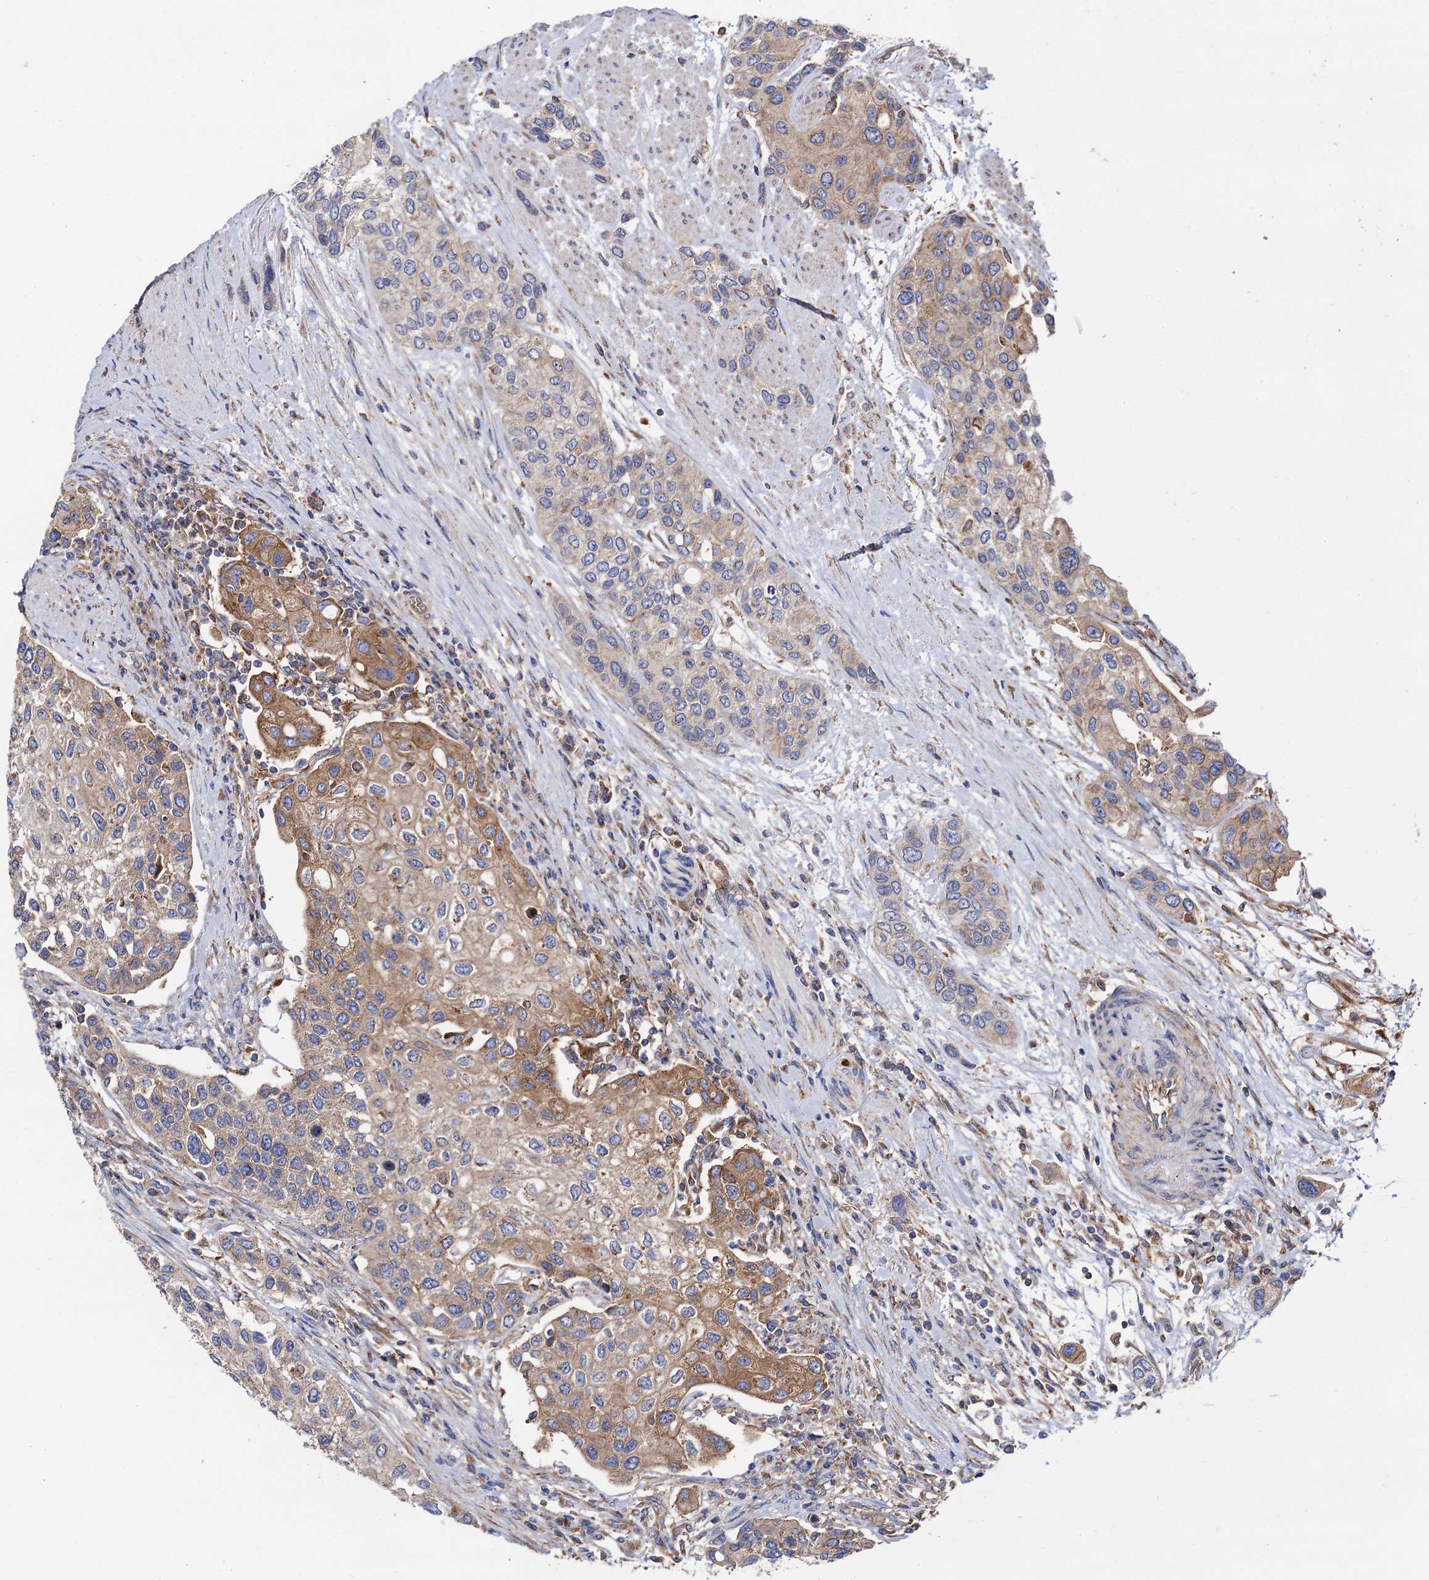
{"staining": {"intensity": "moderate", "quantity": "<25%", "location": "cytoplasmic/membranous"}, "tissue": "urothelial cancer", "cell_type": "Tumor cells", "image_type": "cancer", "snomed": [{"axis": "morphology", "description": "Normal tissue, NOS"}, {"axis": "morphology", "description": "Urothelial carcinoma, High grade"}, {"axis": "topography", "description": "Vascular tissue"}, {"axis": "topography", "description": "Urinary bladder"}], "caption": "Immunohistochemical staining of human urothelial carcinoma (high-grade) exhibits low levels of moderate cytoplasmic/membranous positivity in about <25% of tumor cells.", "gene": "DYDC1", "patient": {"sex": "female", "age": 56}}